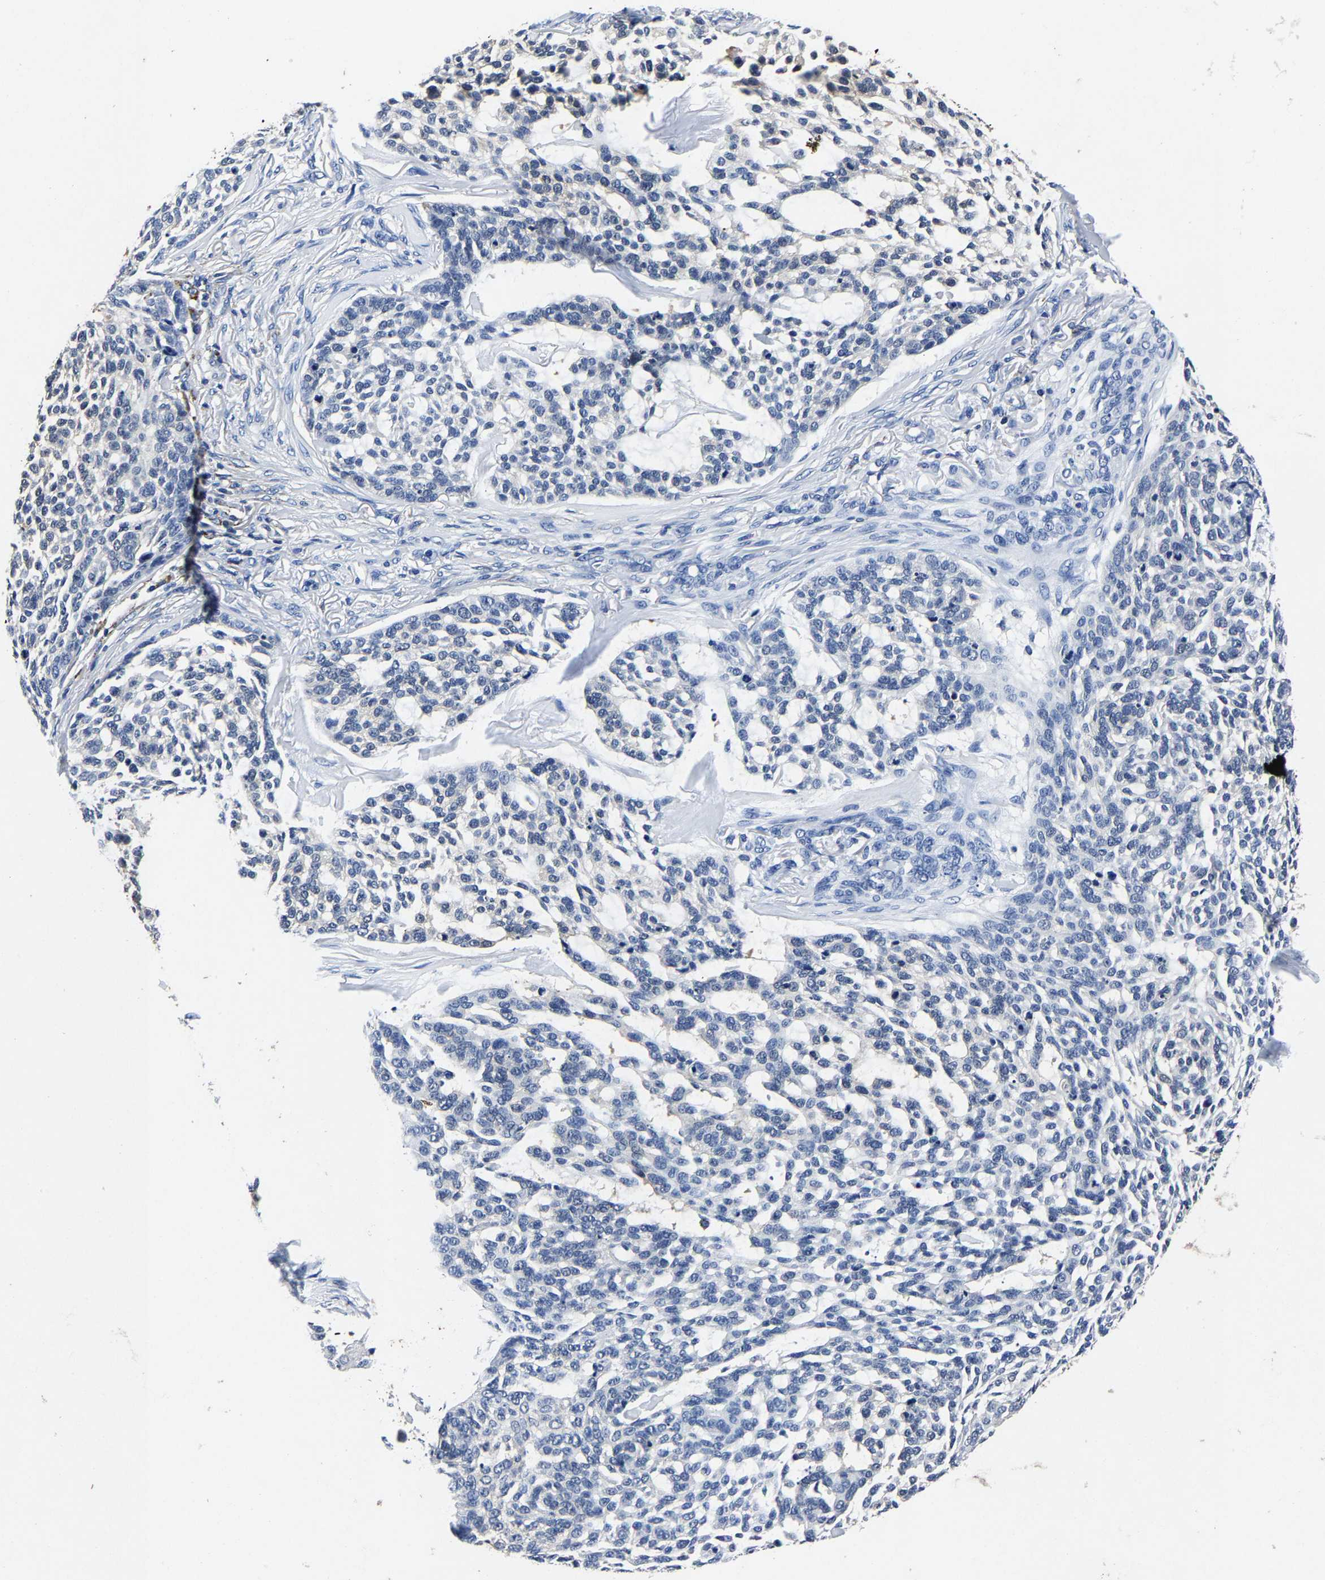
{"staining": {"intensity": "negative", "quantity": "none", "location": "none"}, "tissue": "skin cancer", "cell_type": "Tumor cells", "image_type": "cancer", "snomed": [{"axis": "morphology", "description": "Basal cell carcinoma"}, {"axis": "topography", "description": "Skin"}], "caption": "IHC of skin basal cell carcinoma shows no staining in tumor cells. (Brightfield microscopy of DAB (3,3'-diaminobenzidine) IHC at high magnification).", "gene": "PSPH", "patient": {"sex": "female", "age": 64}}